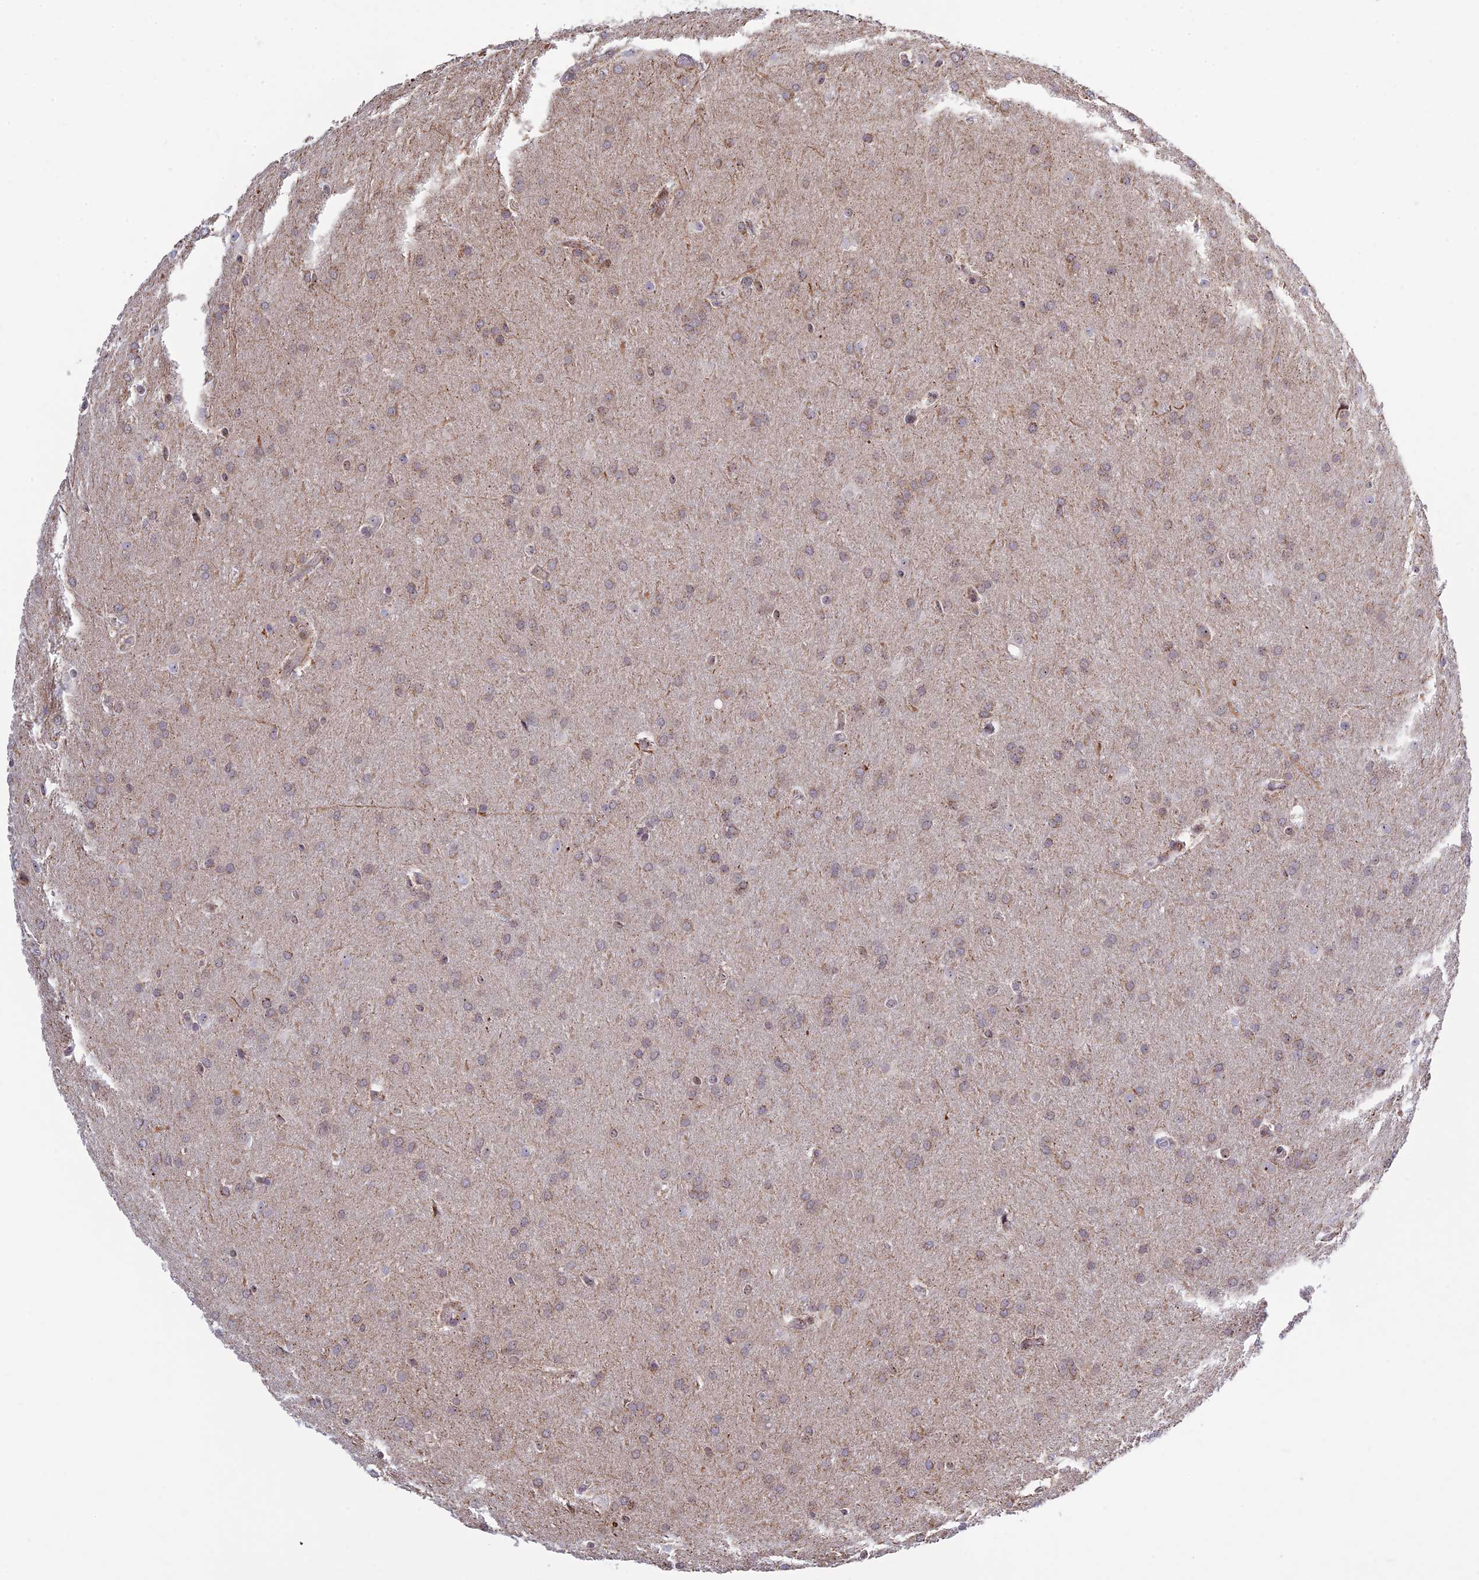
{"staining": {"intensity": "weak", "quantity": "<25%", "location": "cytoplasmic/membranous"}, "tissue": "glioma", "cell_type": "Tumor cells", "image_type": "cancer", "snomed": [{"axis": "morphology", "description": "Glioma, malignant, Low grade"}, {"axis": "topography", "description": "Brain"}], "caption": "Tumor cells show no significant positivity in glioma. The staining is performed using DAB brown chromogen with nuclei counter-stained in using hematoxylin.", "gene": "POLR1G", "patient": {"sex": "female", "age": 32}}